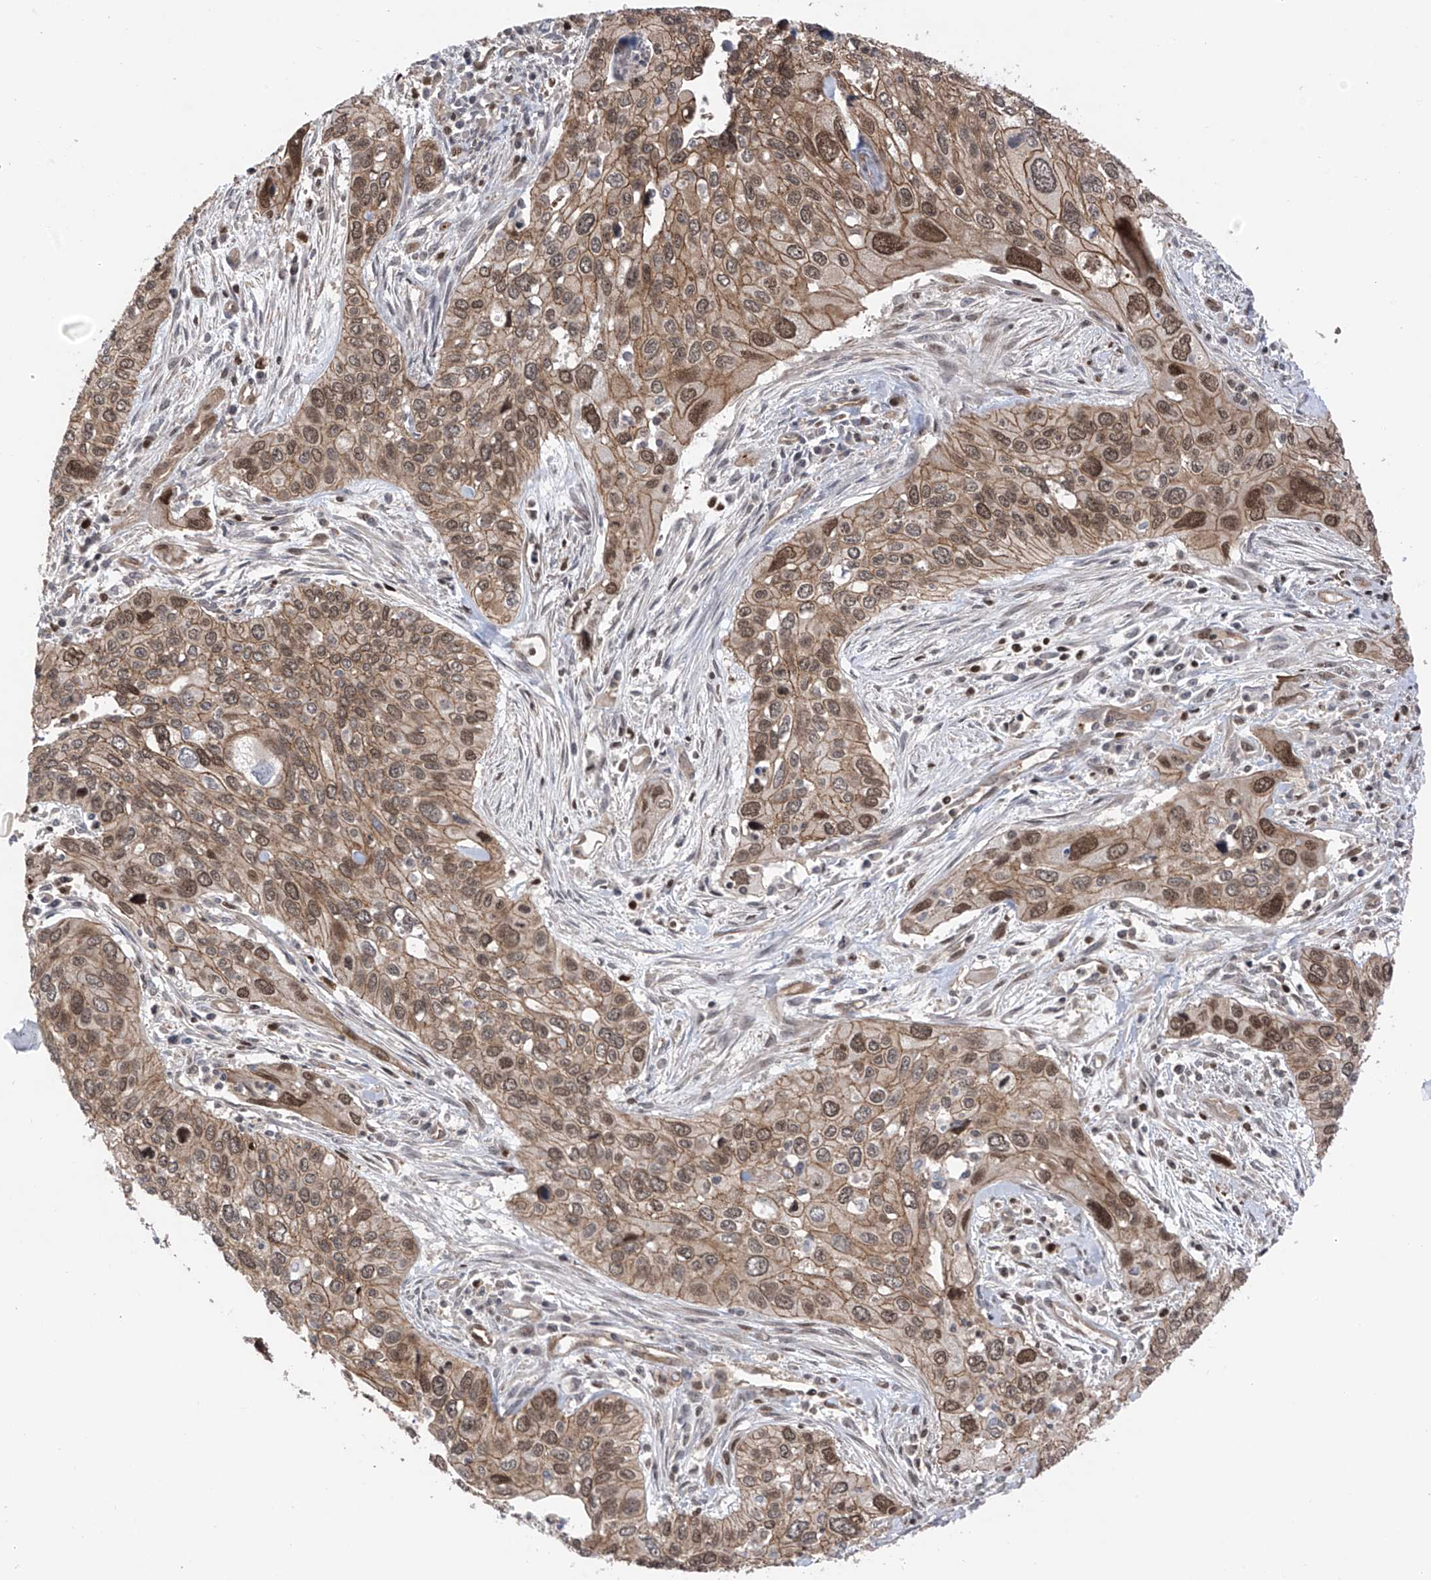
{"staining": {"intensity": "moderate", "quantity": ">75%", "location": "cytoplasmic/membranous,nuclear"}, "tissue": "cervical cancer", "cell_type": "Tumor cells", "image_type": "cancer", "snomed": [{"axis": "morphology", "description": "Squamous cell carcinoma, NOS"}, {"axis": "topography", "description": "Cervix"}], "caption": "A high-resolution micrograph shows immunohistochemistry staining of cervical squamous cell carcinoma, which reveals moderate cytoplasmic/membranous and nuclear expression in approximately >75% of tumor cells. The staining was performed using DAB to visualize the protein expression in brown, while the nuclei were stained in blue with hematoxylin (Magnification: 20x).", "gene": "DNAJC9", "patient": {"sex": "female", "age": 55}}